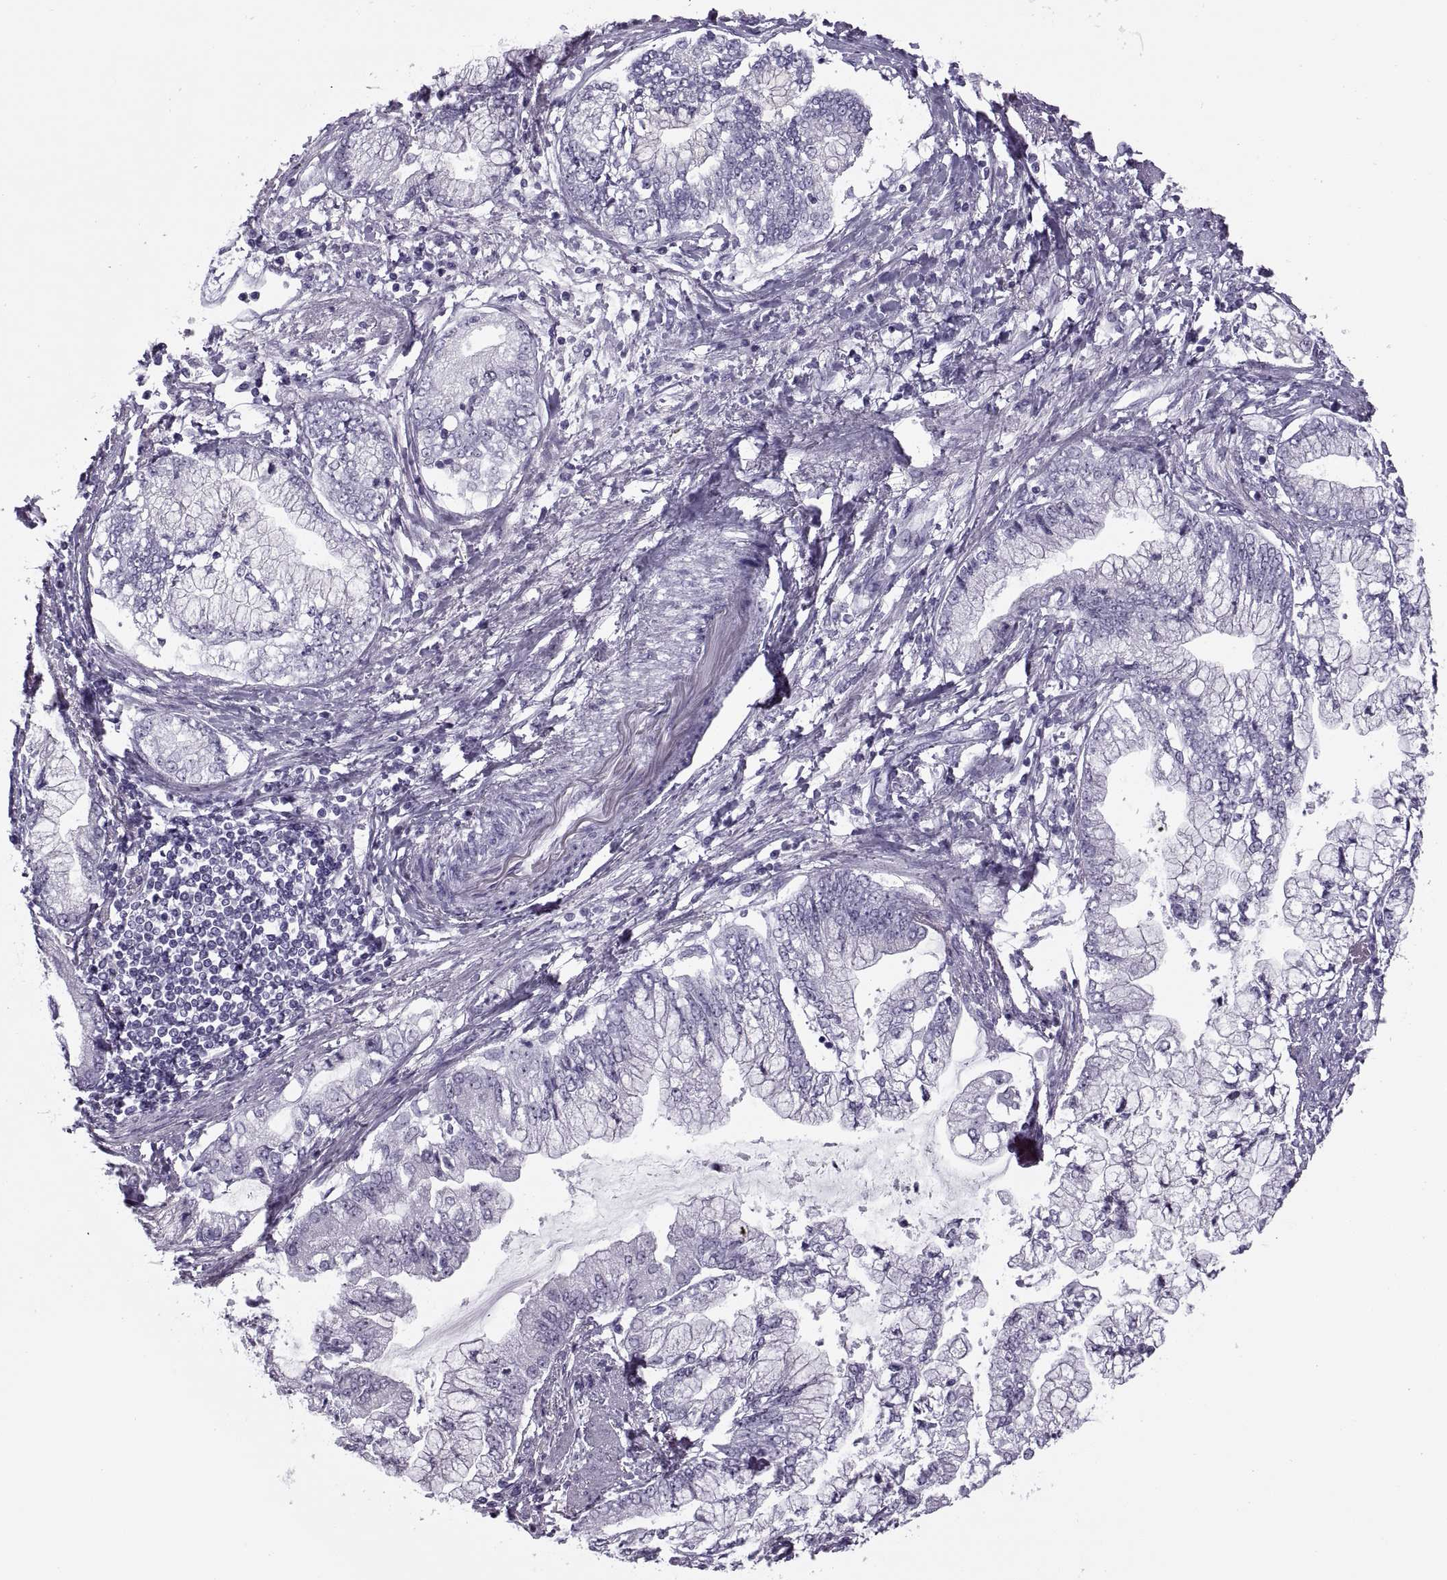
{"staining": {"intensity": "negative", "quantity": "none", "location": "none"}, "tissue": "stomach cancer", "cell_type": "Tumor cells", "image_type": "cancer", "snomed": [{"axis": "morphology", "description": "Adenocarcinoma, NOS"}, {"axis": "topography", "description": "Stomach, upper"}], "caption": "This is an immunohistochemistry photomicrograph of stomach cancer (adenocarcinoma). There is no staining in tumor cells.", "gene": "FAM24A", "patient": {"sex": "female", "age": 74}}